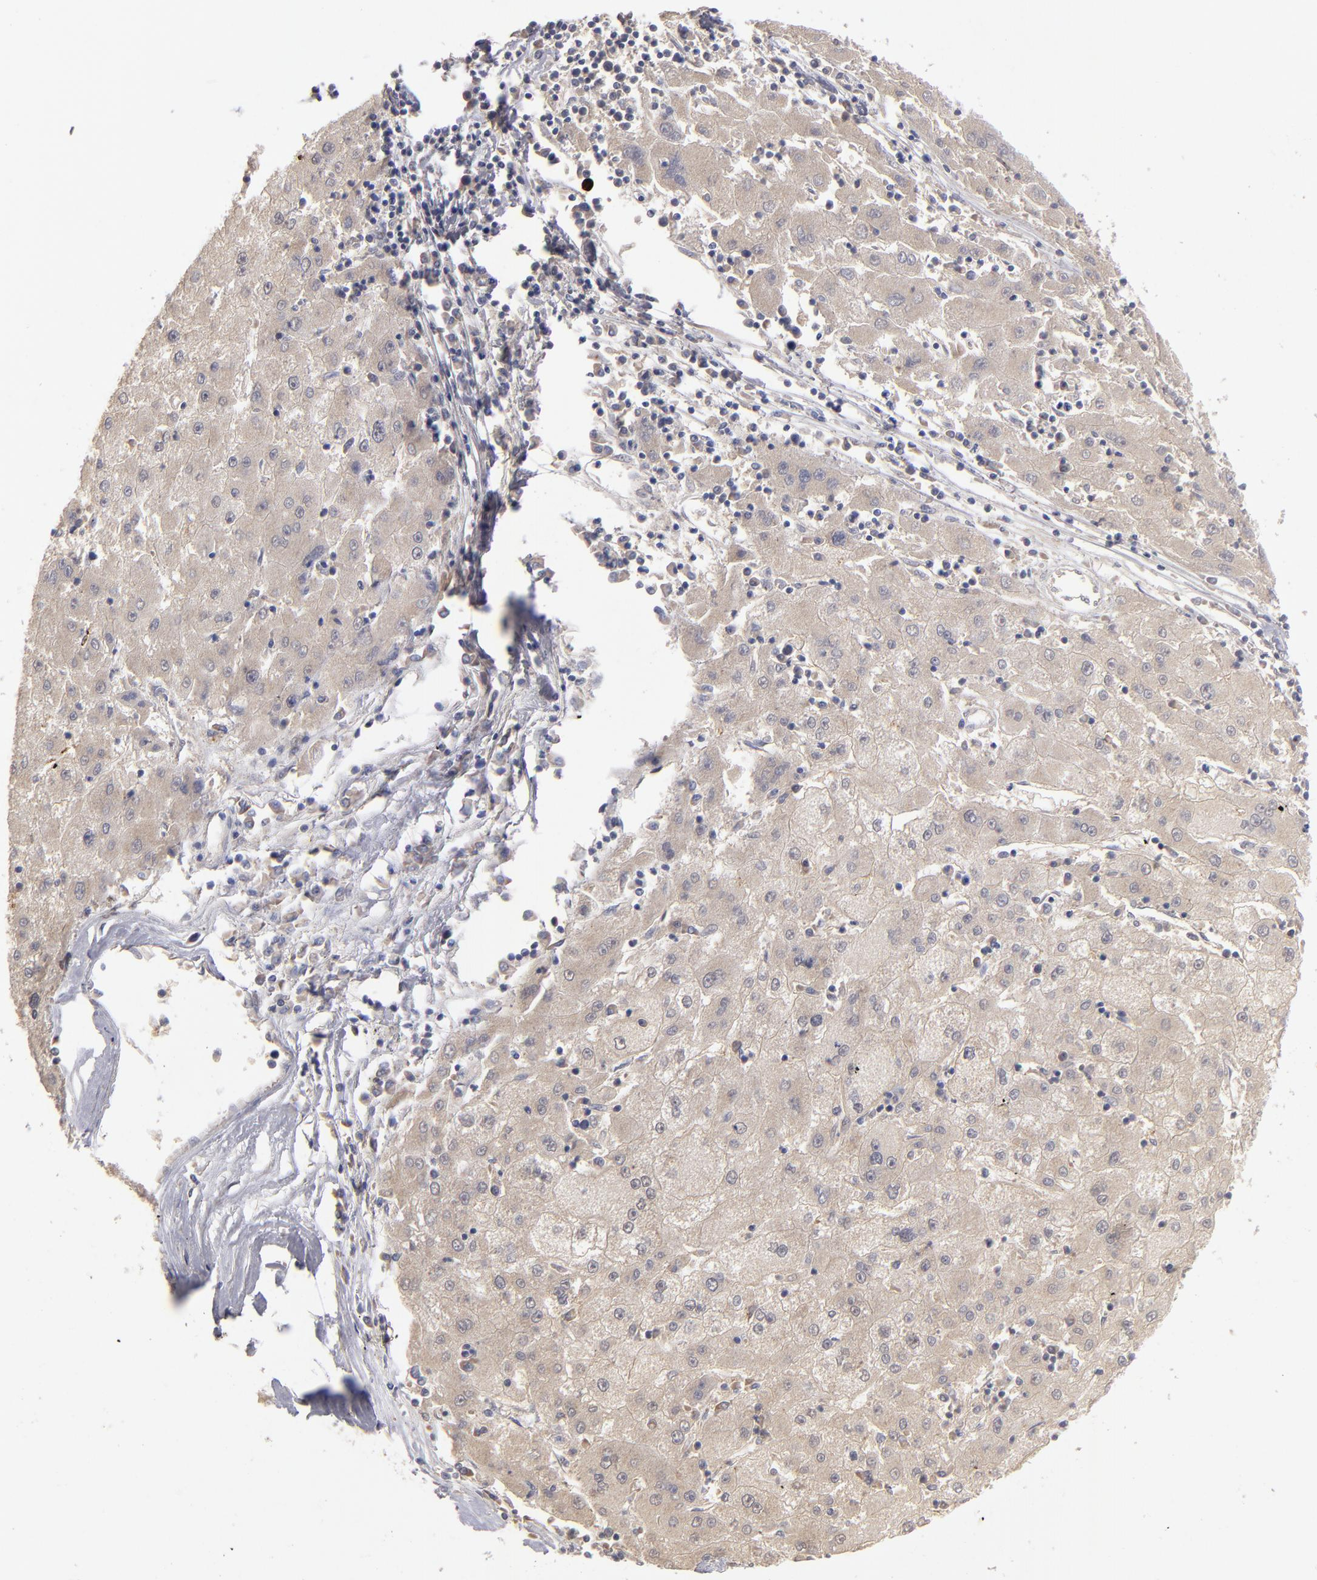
{"staining": {"intensity": "weak", "quantity": ">75%", "location": "cytoplasmic/membranous"}, "tissue": "liver cancer", "cell_type": "Tumor cells", "image_type": "cancer", "snomed": [{"axis": "morphology", "description": "Carcinoma, Hepatocellular, NOS"}, {"axis": "topography", "description": "Liver"}], "caption": "Immunohistochemical staining of hepatocellular carcinoma (liver) shows low levels of weak cytoplasmic/membranous staining in about >75% of tumor cells.", "gene": "EXD2", "patient": {"sex": "male", "age": 72}}